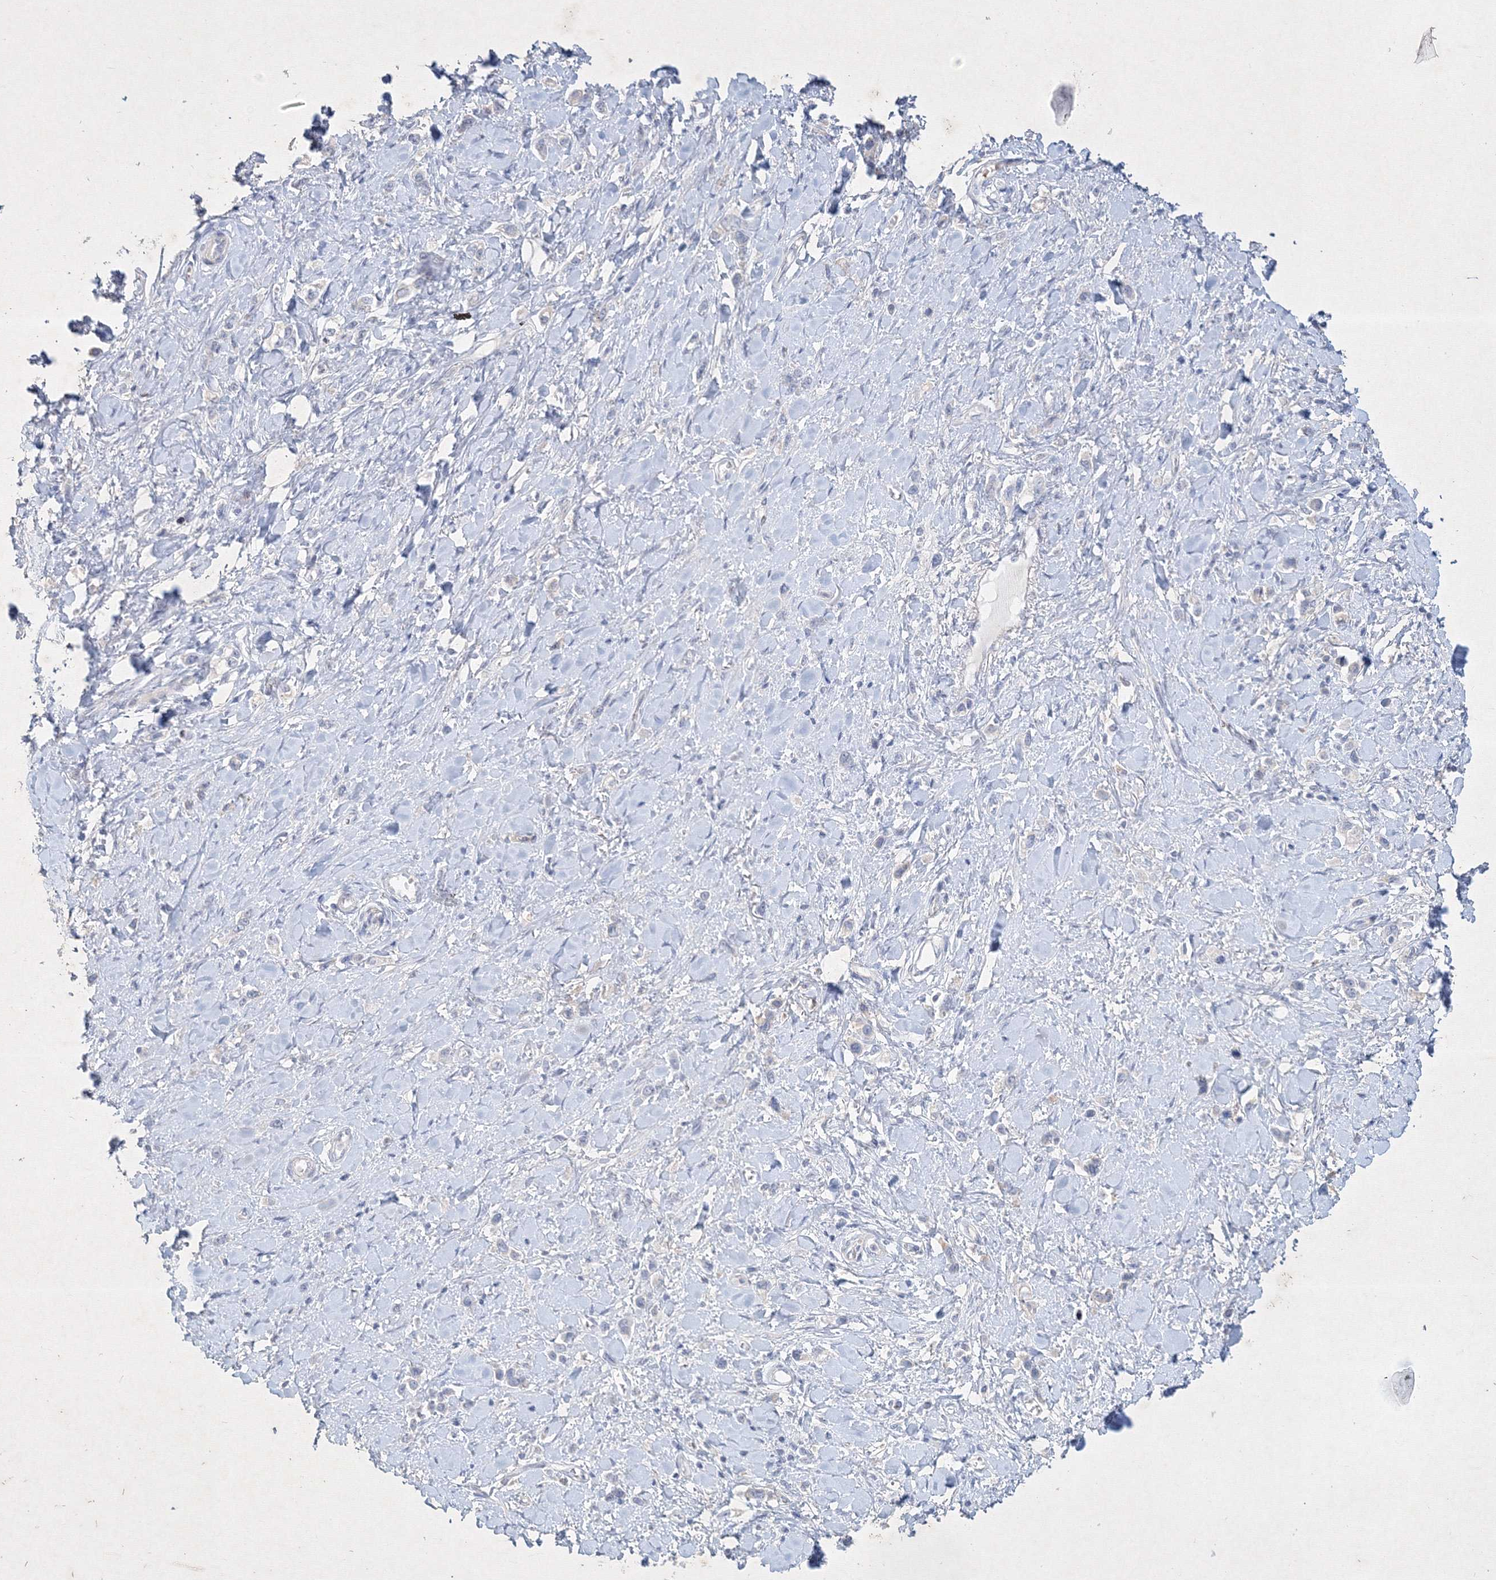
{"staining": {"intensity": "negative", "quantity": "none", "location": "none"}, "tissue": "stomach cancer", "cell_type": "Tumor cells", "image_type": "cancer", "snomed": [{"axis": "morphology", "description": "Normal tissue, NOS"}, {"axis": "morphology", "description": "Adenocarcinoma, NOS"}, {"axis": "topography", "description": "Stomach, upper"}, {"axis": "topography", "description": "Stomach"}], "caption": "Tumor cells are negative for brown protein staining in adenocarcinoma (stomach).", "gene": "CXXC4", "patient": {"sex": "female", "age": 65}}